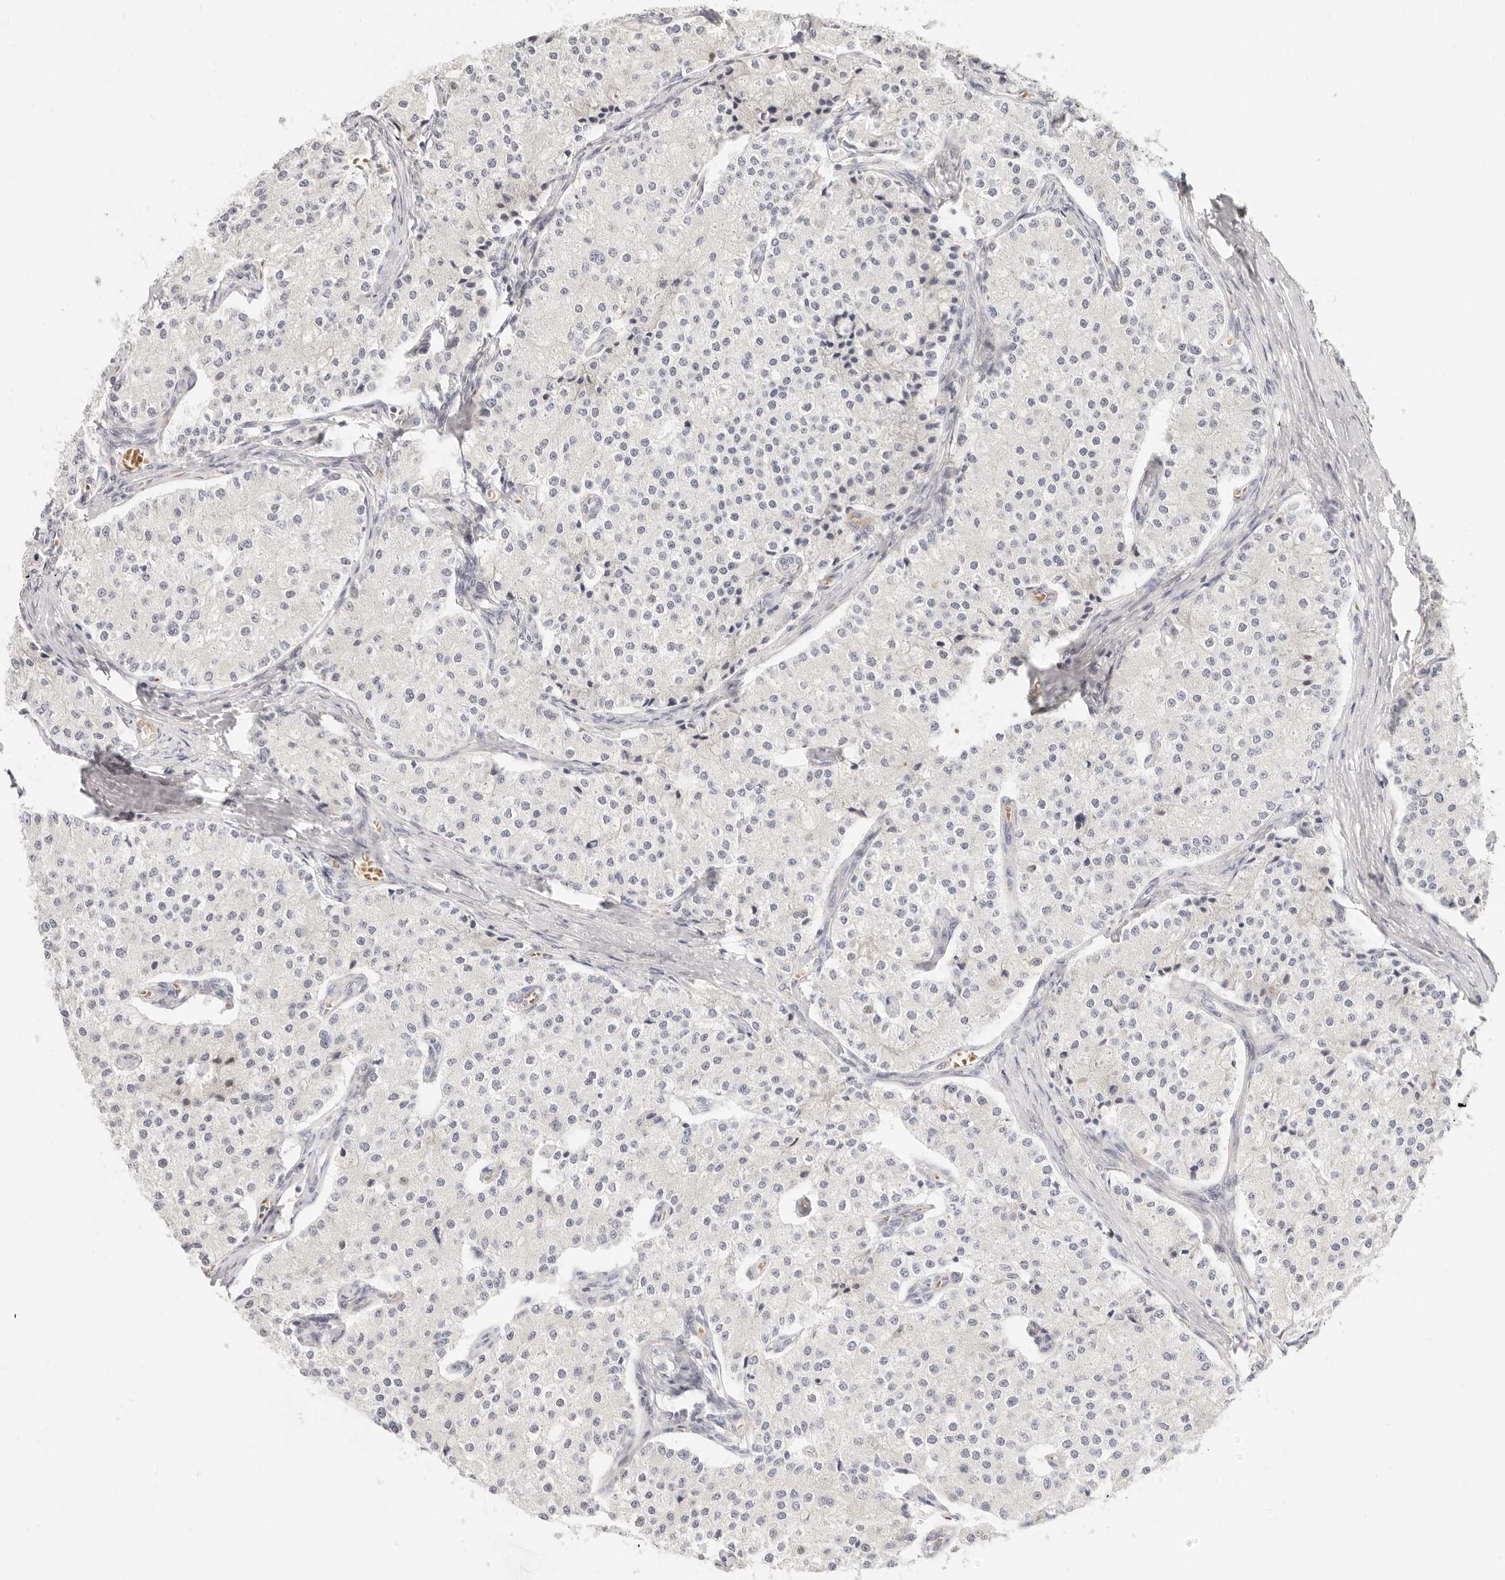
{"staining": {"intensity": "negative", "quantity": "none", "location": "none"}, "tissue": "carcinoid", "cell_type": "Tumor cells", "image_type": "cancer", "snomed": [{"axis": "morphology", "description": "Carcinoid, malignant, NOS"}, {"axis": "topography", "description": "Colon"}], "caption": "Immunohistochemistry (IHC) of human carcinoid (malignant) reveals no positivity in tumor cells.", "gene": "LTB4R2", "patient": {"sex": "female", "age": 52}}